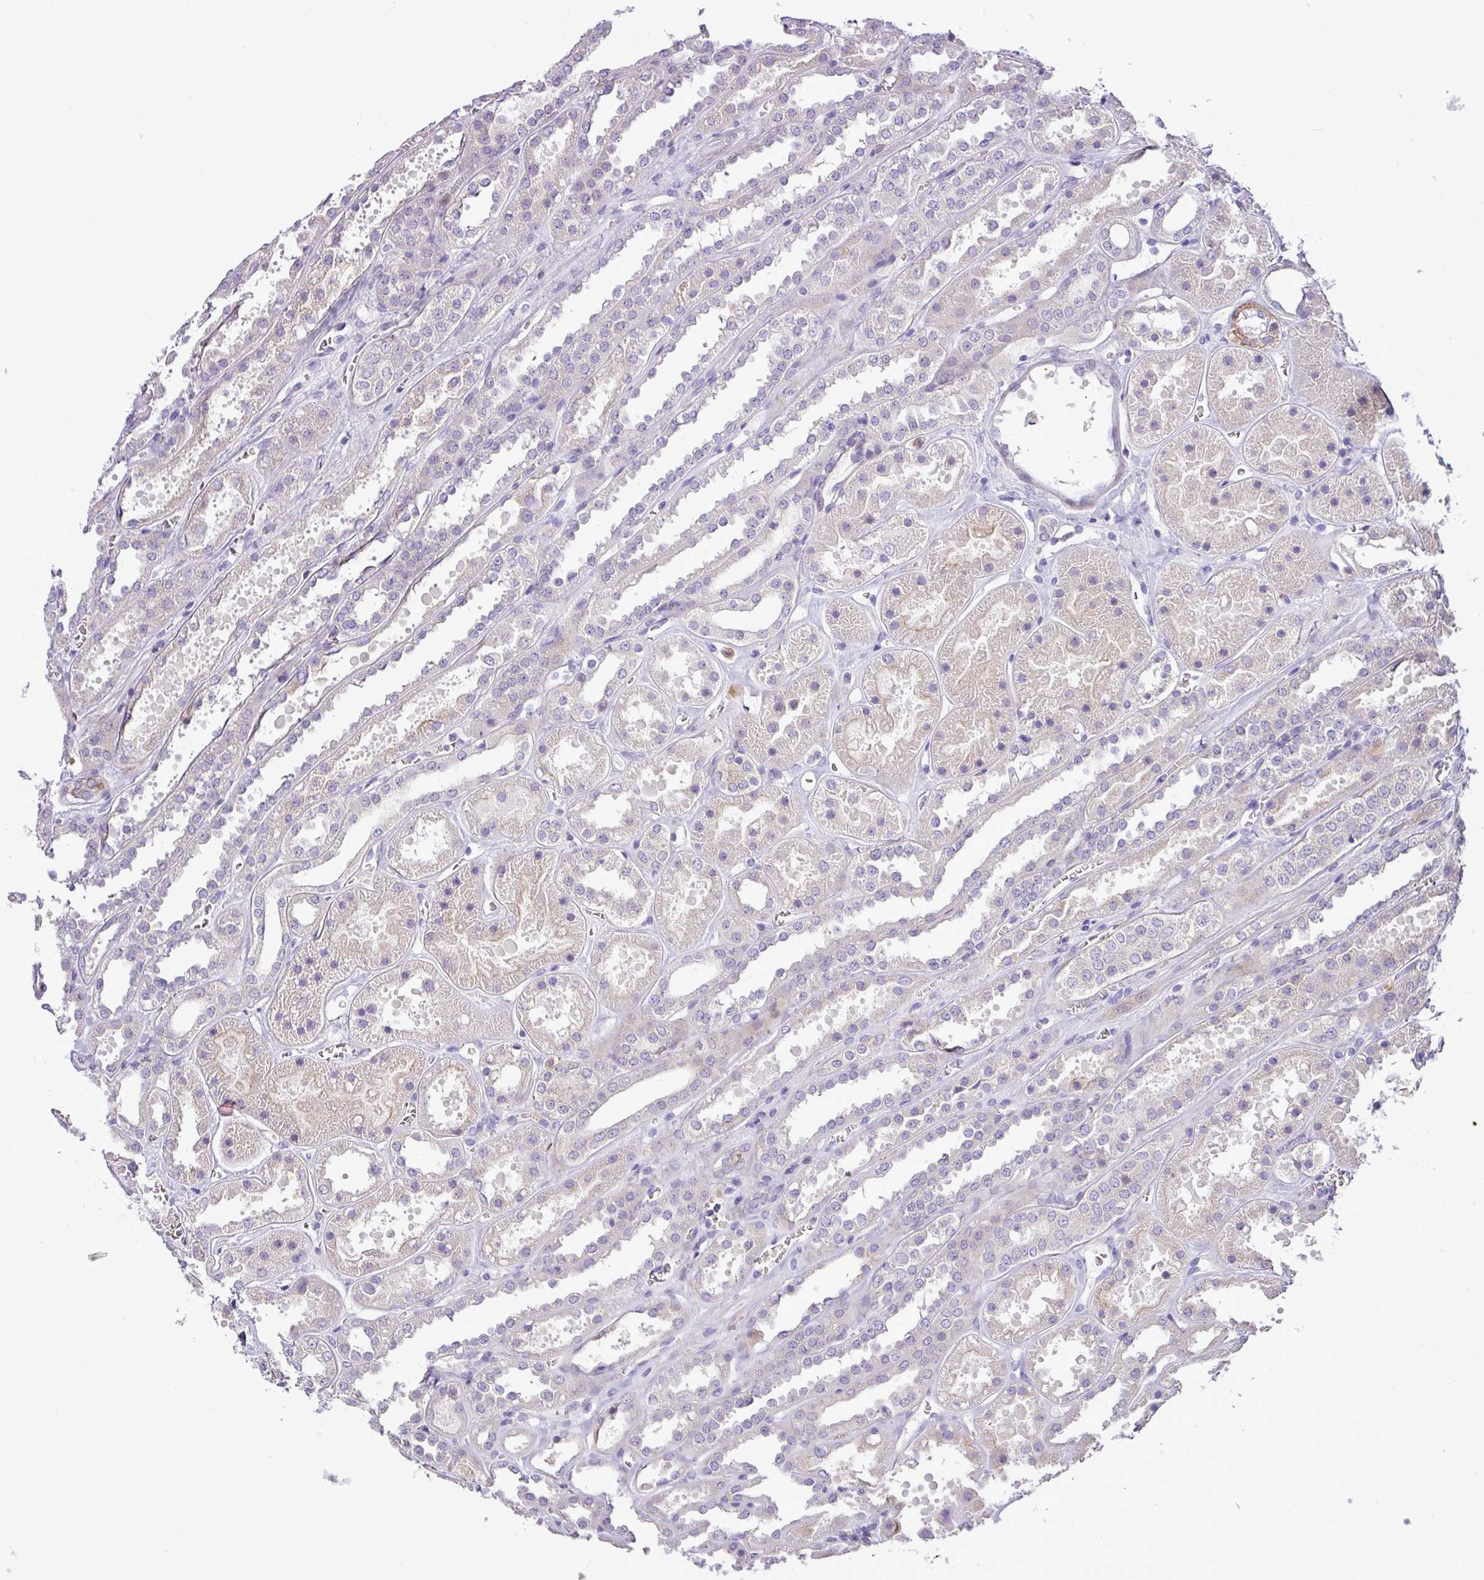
{"staining": {"intensity": "weak", "quantity": "<25%", "location": "cytoplasmic/membranous"}, "tissue": "kidney", "cell_type": "Cells in glomeruli", "image_type": "normal", "snomed": [{"axis": "morphology", "description": "Normal tissue, NOS"}, {"axis": "topography", "description": "Kidney"}], "caption": "Immunohistochemistry of benign human kidney demonstrates no expression in cells in glomeruli. (Stains: DAB (3,3'-diaminobenzidine) immunohistochemistry with hematoxylin counter stain, Microscopy: brightfield microscopy at high magnification).", "gene": "NBEAL2", "patient": {"sex": "female", "age": 41}}